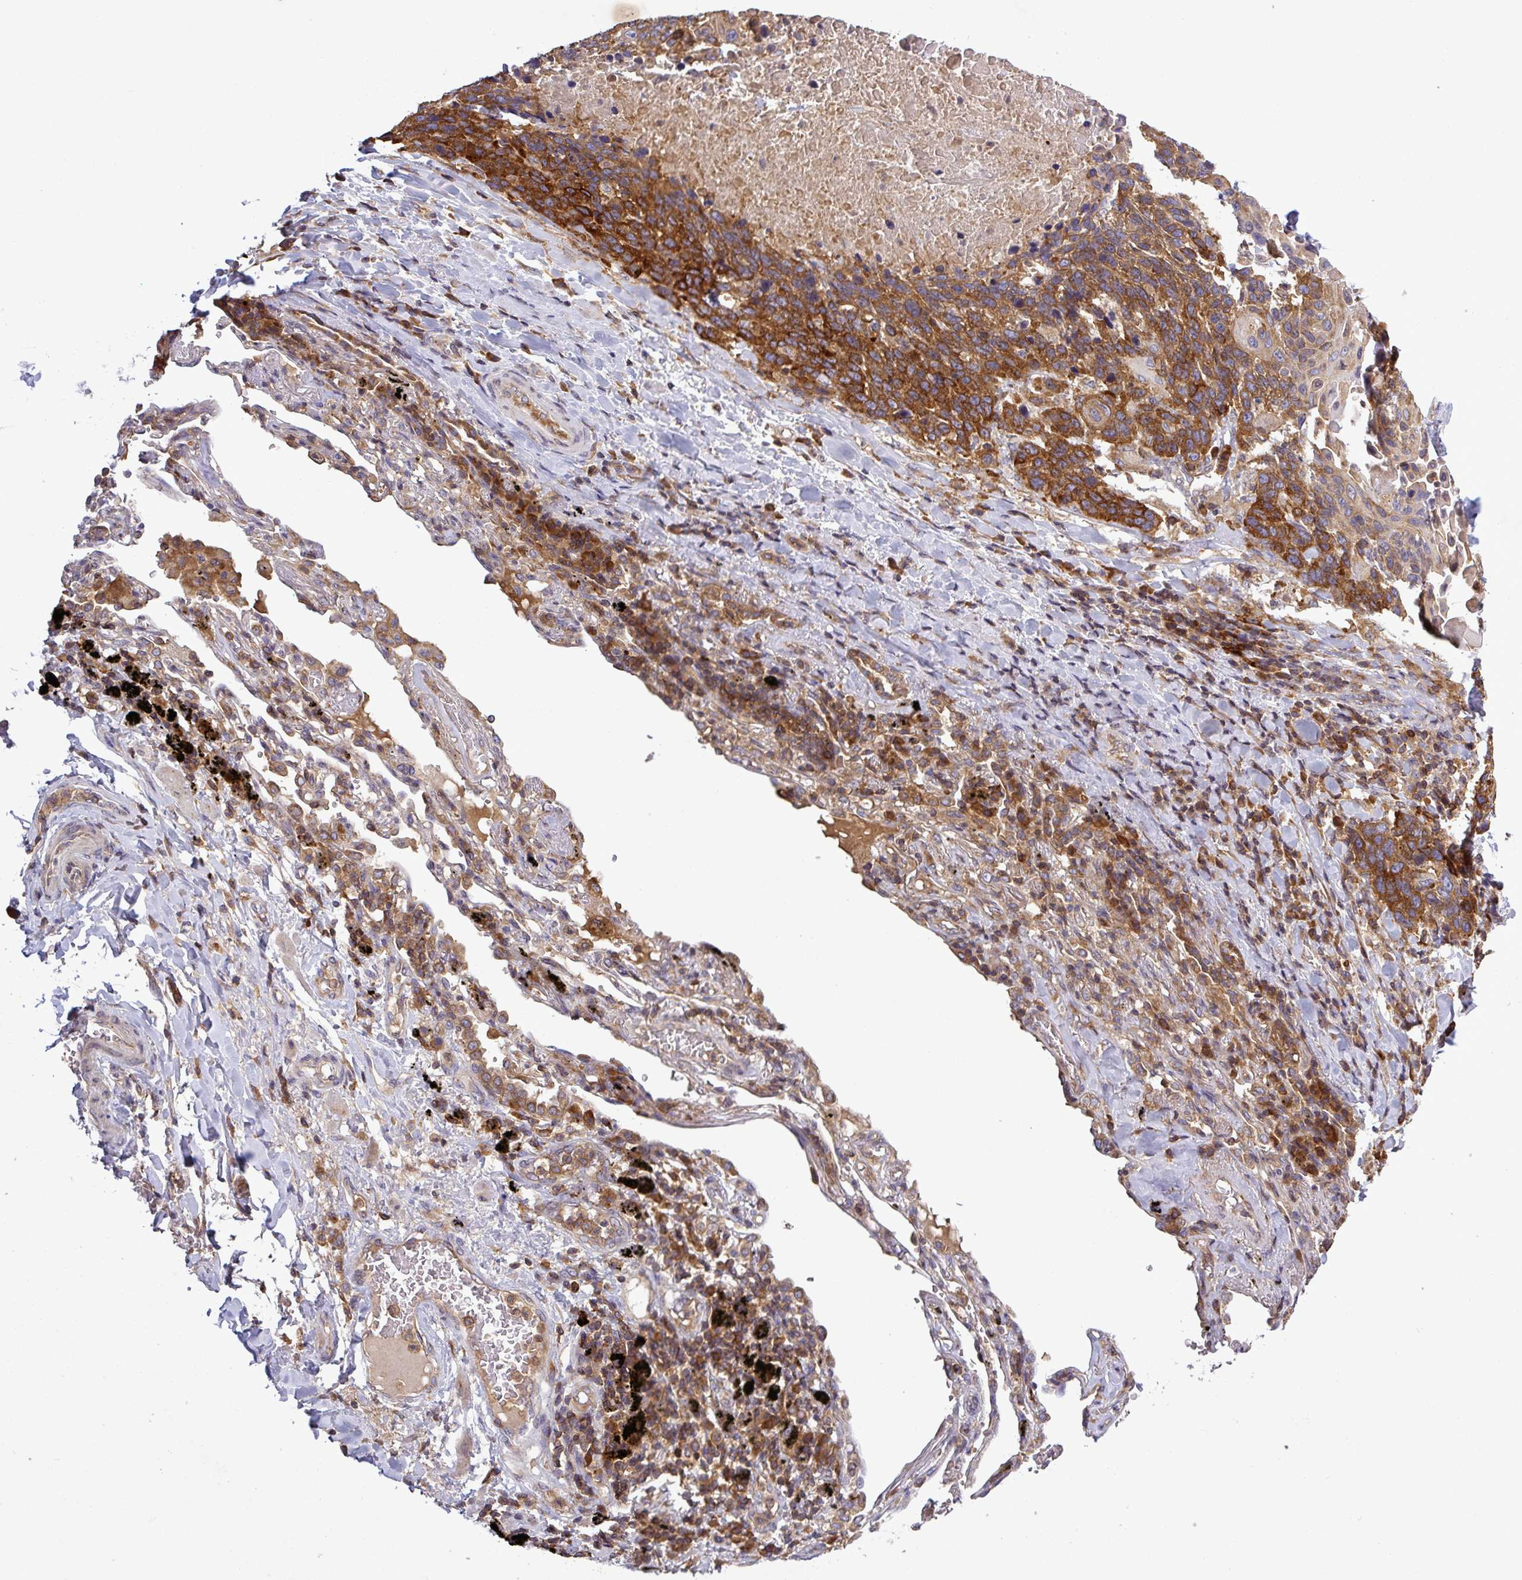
{"staining": {"intensity": "strong", "quantity": ">75%", "location": "cytoplasmic/membranous"}, "tissue": "lung cancer", "cell_type": "Tumor cells", "image_type": "cancer", "snomed": [{"axis": "morphology", "description": "Squamous cell carcinoma, NOS"}, {"axis": "topography", "description": "Lung"}], "caption": "Human lung cancer stained for a protein (brown) displays strong cytoplasmic/membranous positive expression in approximately >75% of tumor cells.", "gene": "LRRC74B", "patient": {"sex": "male", "age": 66}}